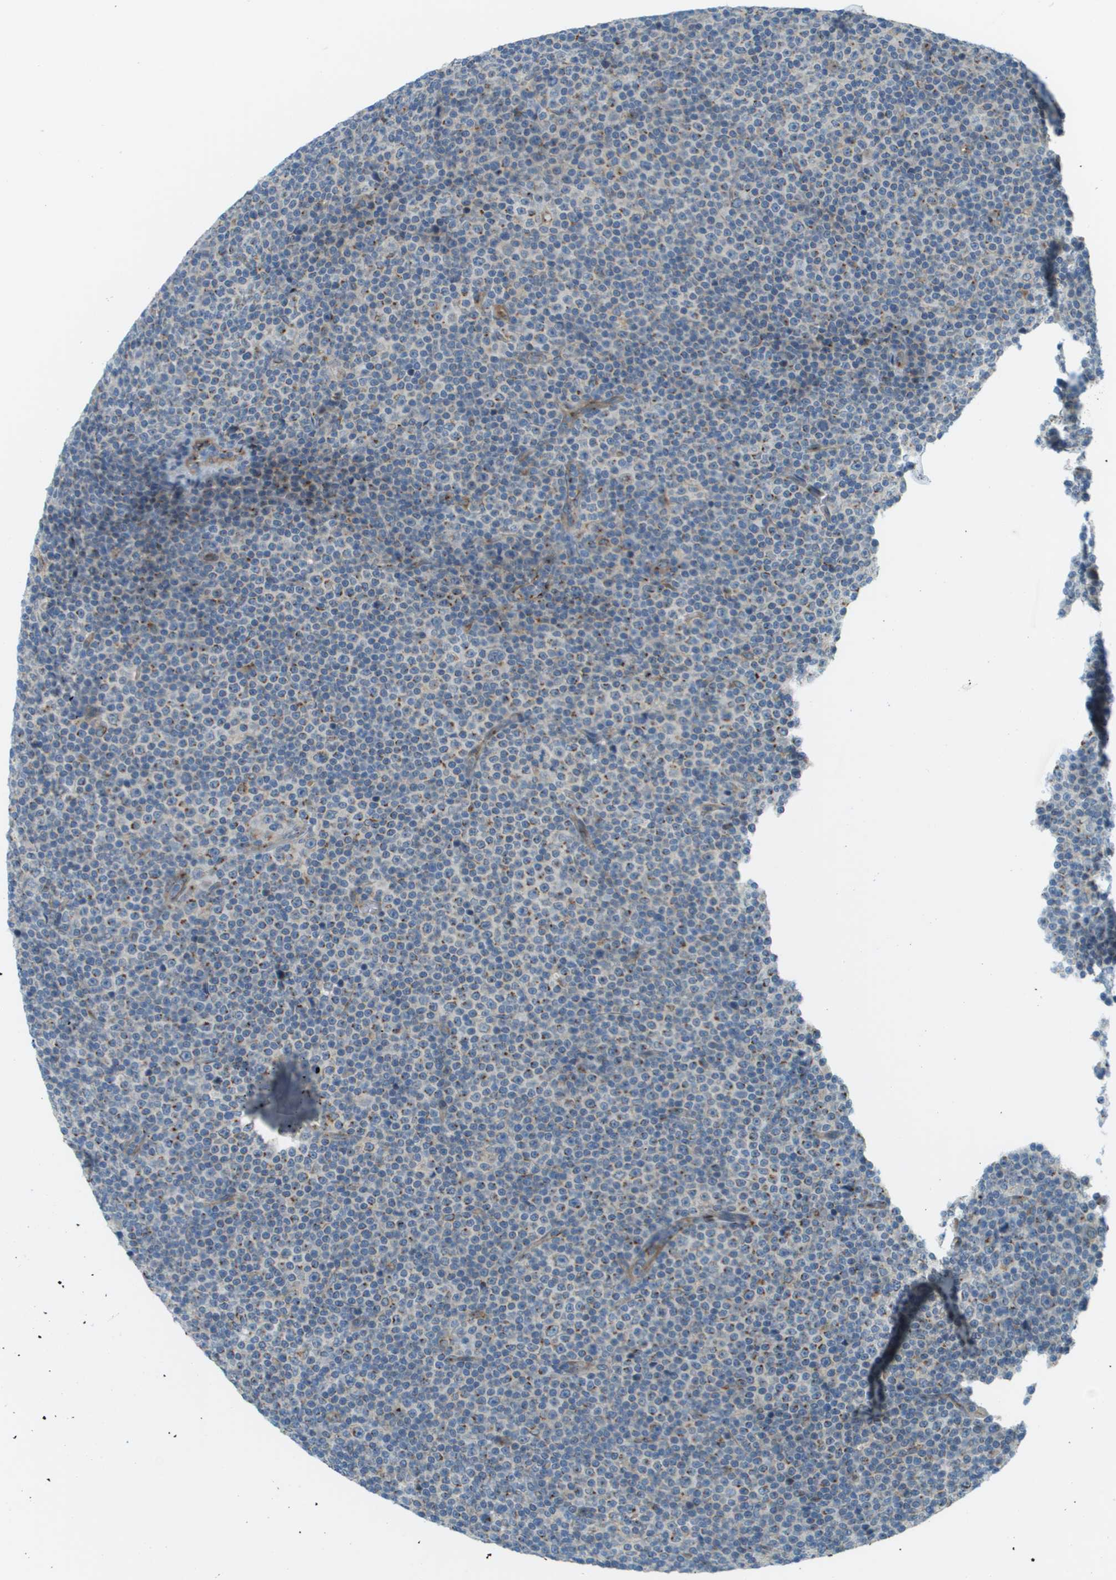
{"staining": {"intensity": "moderate", "quantity": "25%-75%", "location": "cytoplasmic/membranous"}, "tissue": "lymphoma", "cell_type": "Tumor cells", "image_type": "cancer", "snomed": [{"axis": "morphology", "description": "Malignant lymphoma, non-Hodgkin's type, Low grade"}, {"axis": "topography", "description": "Lymph node"}], "caption": "About 25%-75% of tumor cells in human lymphoma show moderate cytoplasmic/membranous protein expression as visualized by brown immunohistochemical staining.", "gene": "ACBD3", "patient": {"sex": "female", "age": 67}}